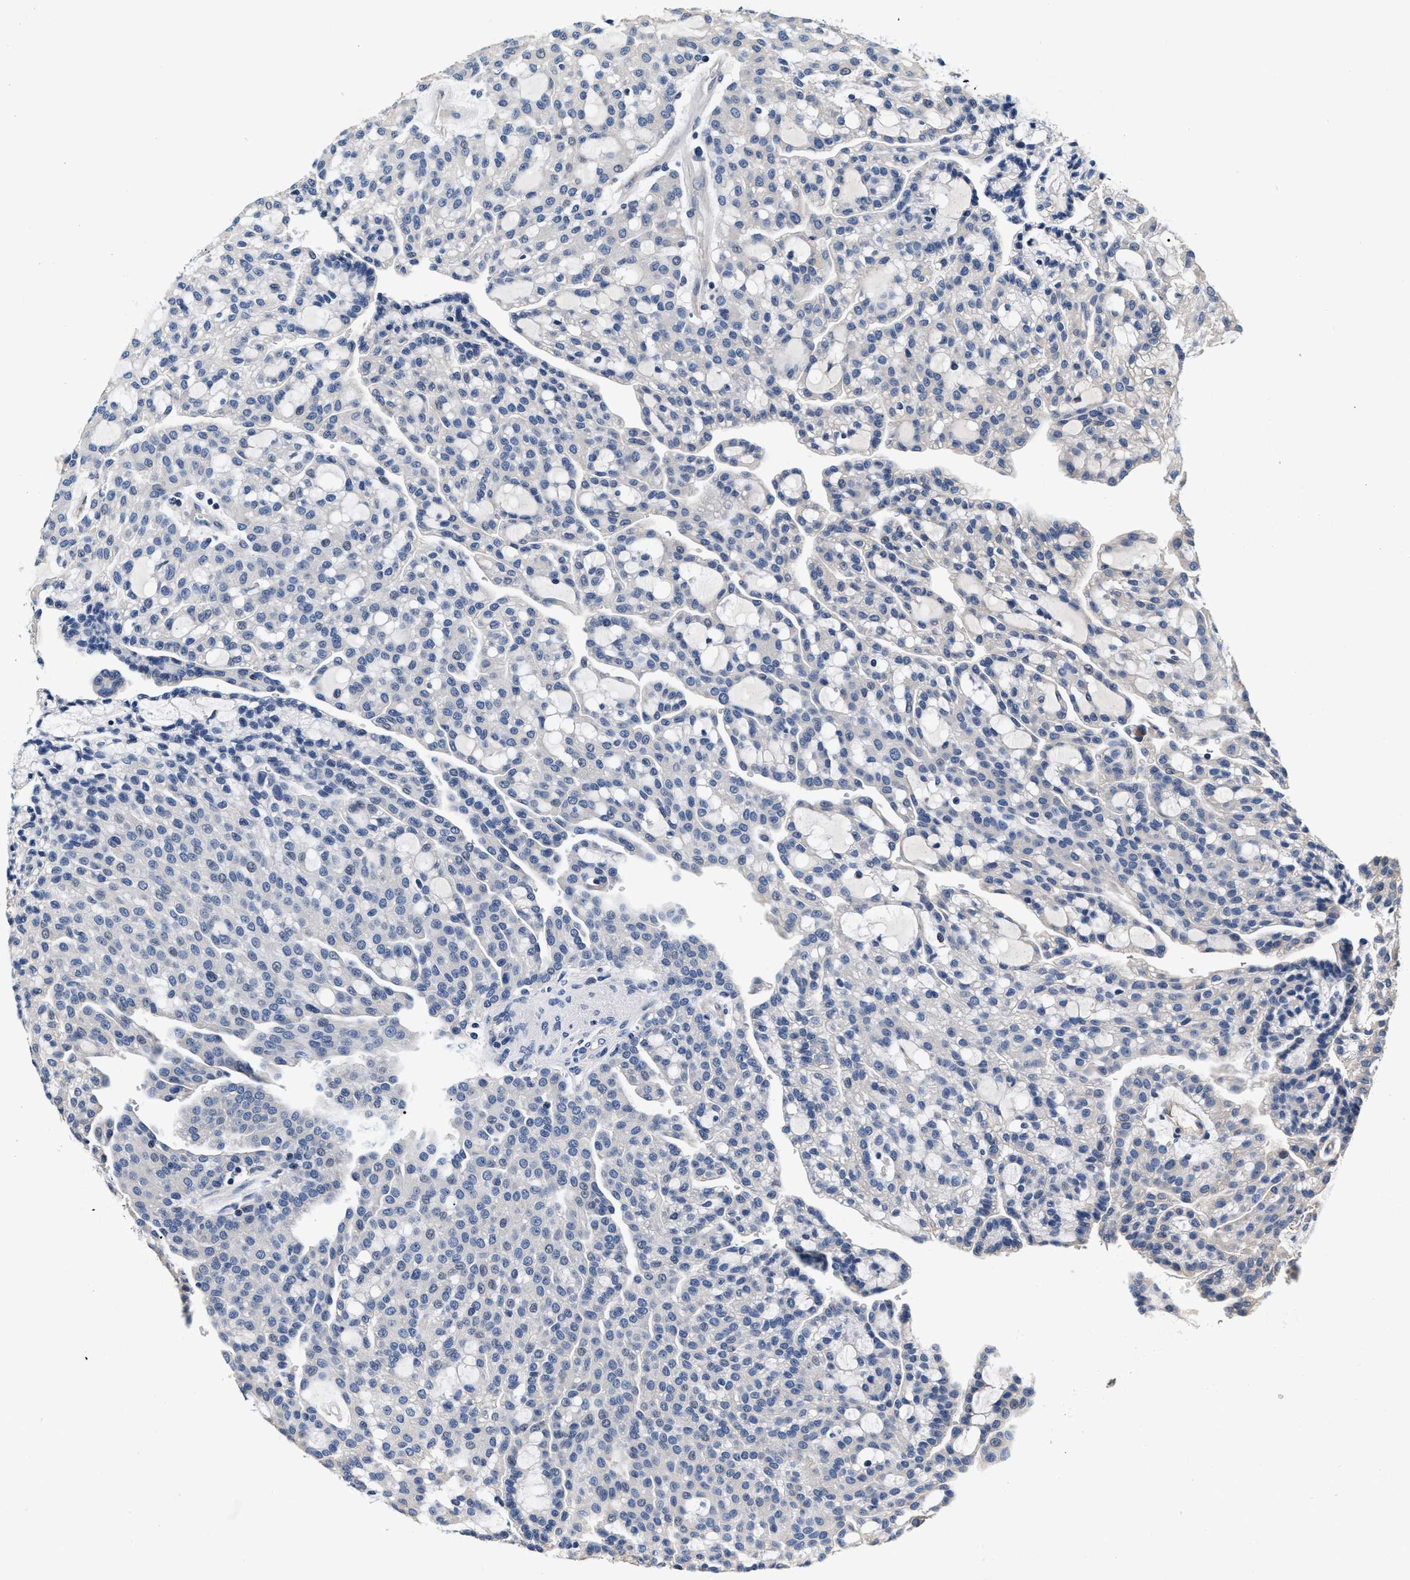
{"staining": {"intensity": "moderate", "quantity": "<25%", "location": "cytoplasmic/membranous"}, "tissue": "renal cancer", "cell_type": "Tumor cells", "image_type": "cancer", "snomed": [{"axis": "morphology", "description": "Adenocarcinoma, NOS"}, {"axis": "topography", "description": "Kidney"}], "caption": "Renal adenocarcinoma tissue shows moderate cytoplasmic/membranous expression in approximately <25% of tumor cells, visualized by immunohistochemistry. The staining was performed using DAB to visualize the protein expression in brown, while the nuclei were stained in blue with hematoxylin (Magnification: 20x).", "gene": "ABCG8", "patient": {"sex": "male", "age": 63}}